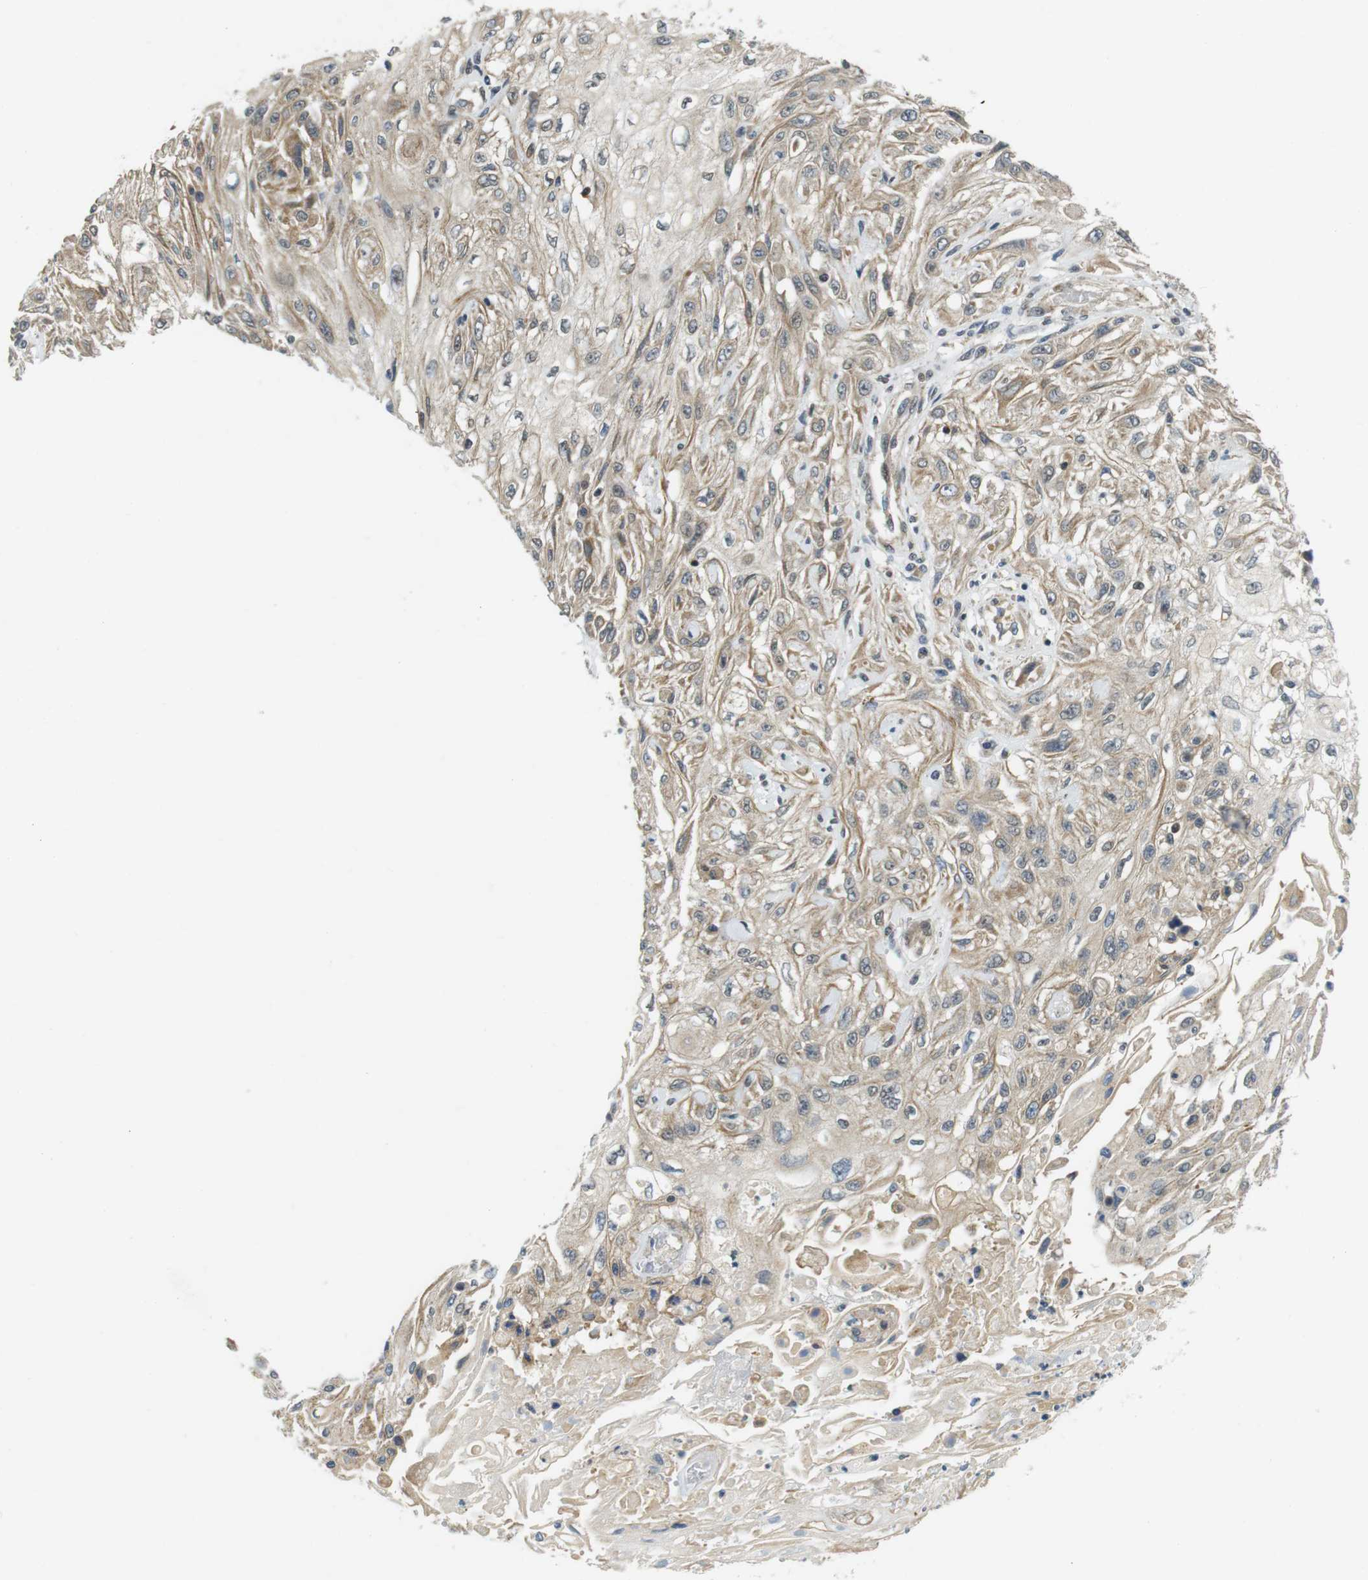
{"staining": {"intensity": "weak", "quantity": ">75%", "location": "cytoplasmic/membranous"}, "tissue": "skin cancer", "cell_type": "Tumor cells", "image_type": "cancer", "snomed": [{"axis": "morphology", "description": "Squamous cell carcinoma, NOS"}, {"axis": "topography", "description": "Skin"}], "caption": "There is low levels of weak cytoplasmic/membranous staining in tumor cells of skin cancer, as demonstrated by immunohistochemical staining (brown color).", "gene": "BRD4", "patient": {"sex": "male", "age": 75}}